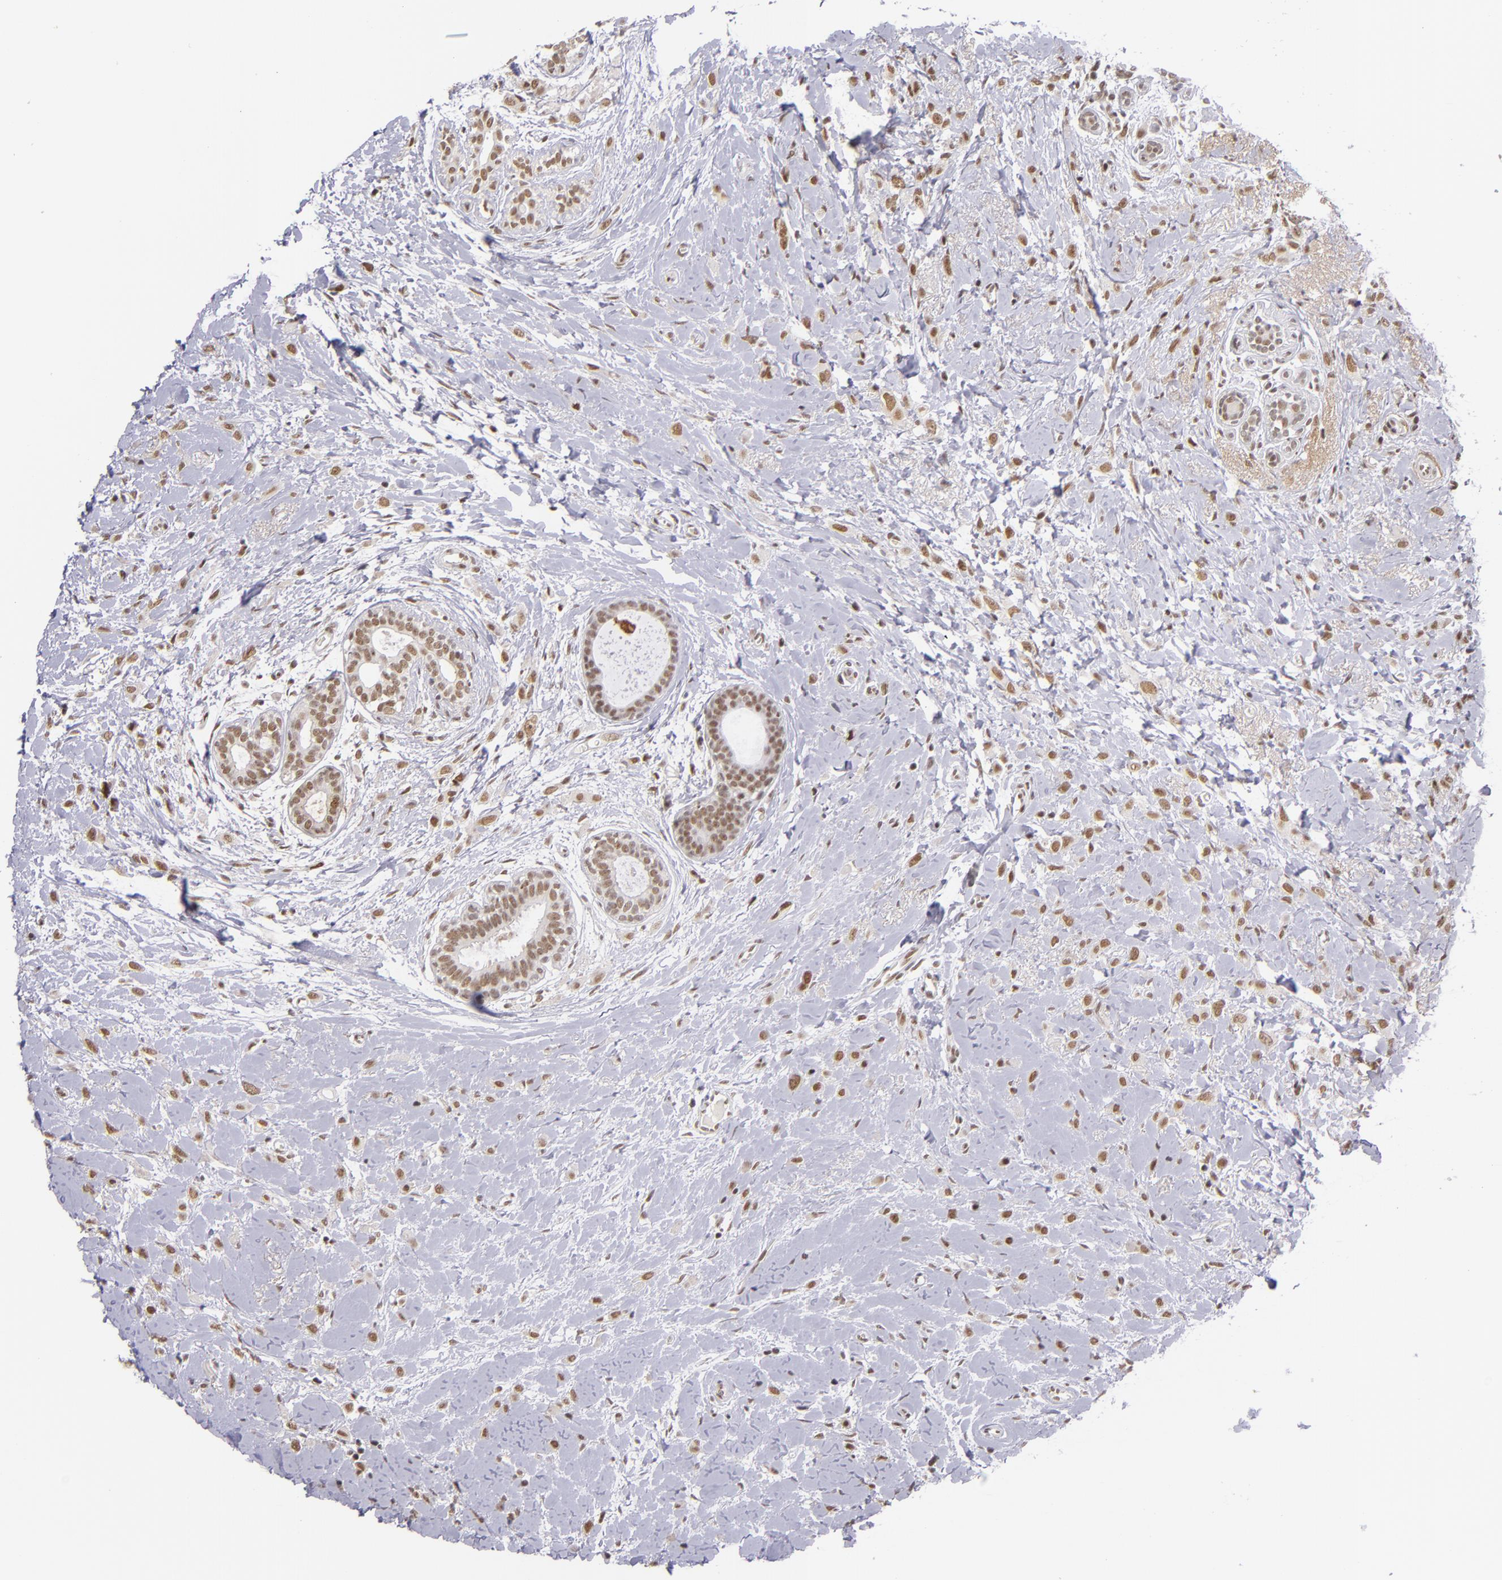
{"staining": {"intensity": "moderate", "quantity": ">75%", "location": "nuclear"}, "tissue": "breast cancer", "cell_type": "Tumor cells", "image_type": "cancer", "snomed": [{"axis": "morphology", "description": "Lobular carcinoma"}, {"axis": "topography", "description": "Breast"}], "caption": "Immunohistochemical staining of human breast cancer displays medium levels of moderate nuclear protein staining in about >75% of tumor cells.", "gene": "ZNF148", "patient": {"sex": "female", "age": 57}}